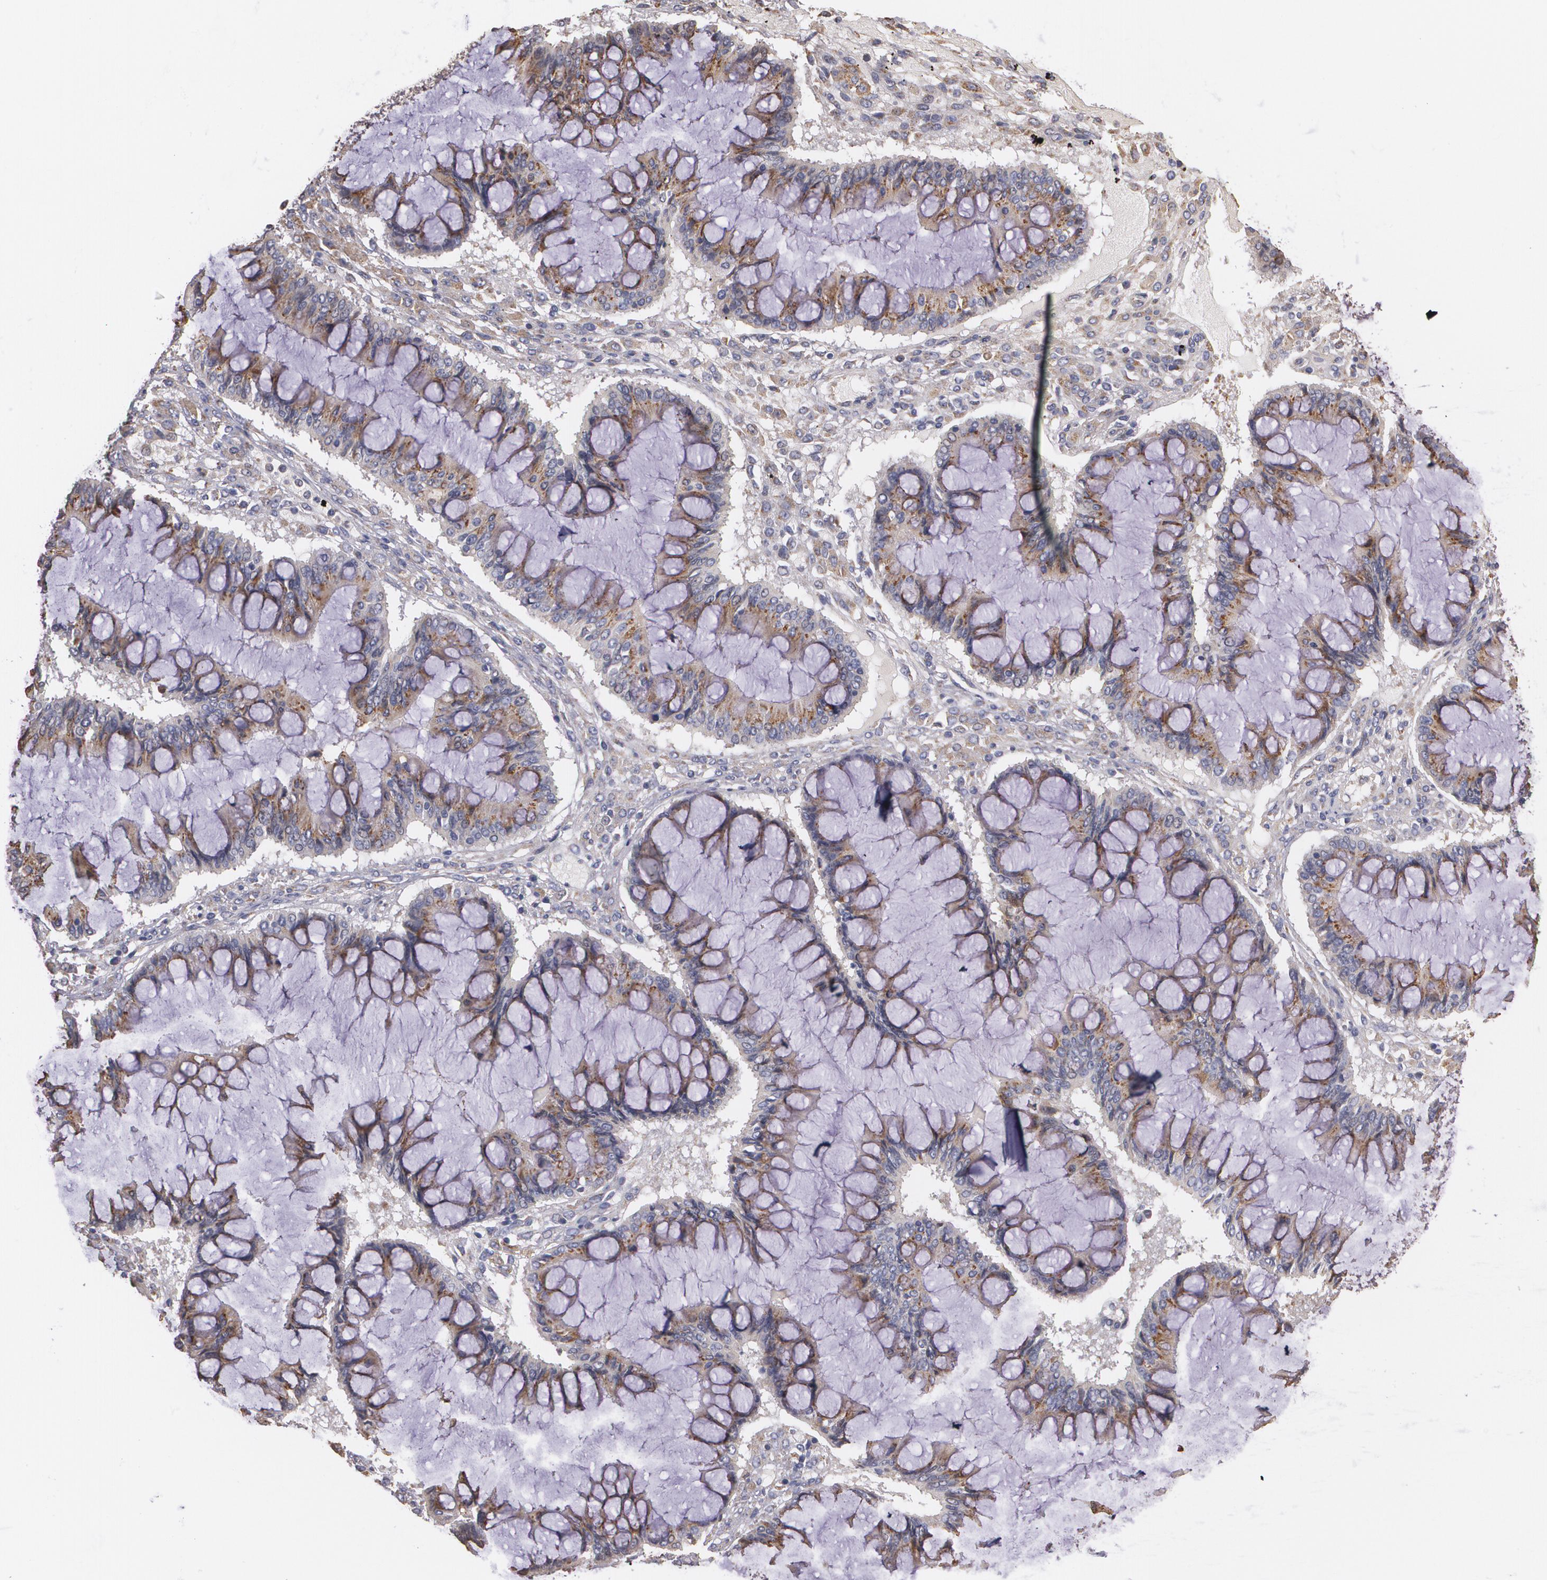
{"staining": {"intensity": "moderate", "quantity": ">75%", "location": "cytoplasmic/membranous"}, "tissue": "ovarian cancer", "cell_type": "Tumor cells", "image_type": "cancer", "snomed": [{"axis": "morphology", "description": "Cystadenocarcinoma, mucinous, NOS"}, {"axis": "topography", "description": "Ovary"}], "caption": "Ovarian cancer (mucinous cystadenocarcinoma) was stained to show a protein in brown. There is medium levels of moderate cytoplasmic/membranous positivity in about >75% of tumor cells.", "gene": "ATF3", "patient": {"sex": "female", "age": 73}}